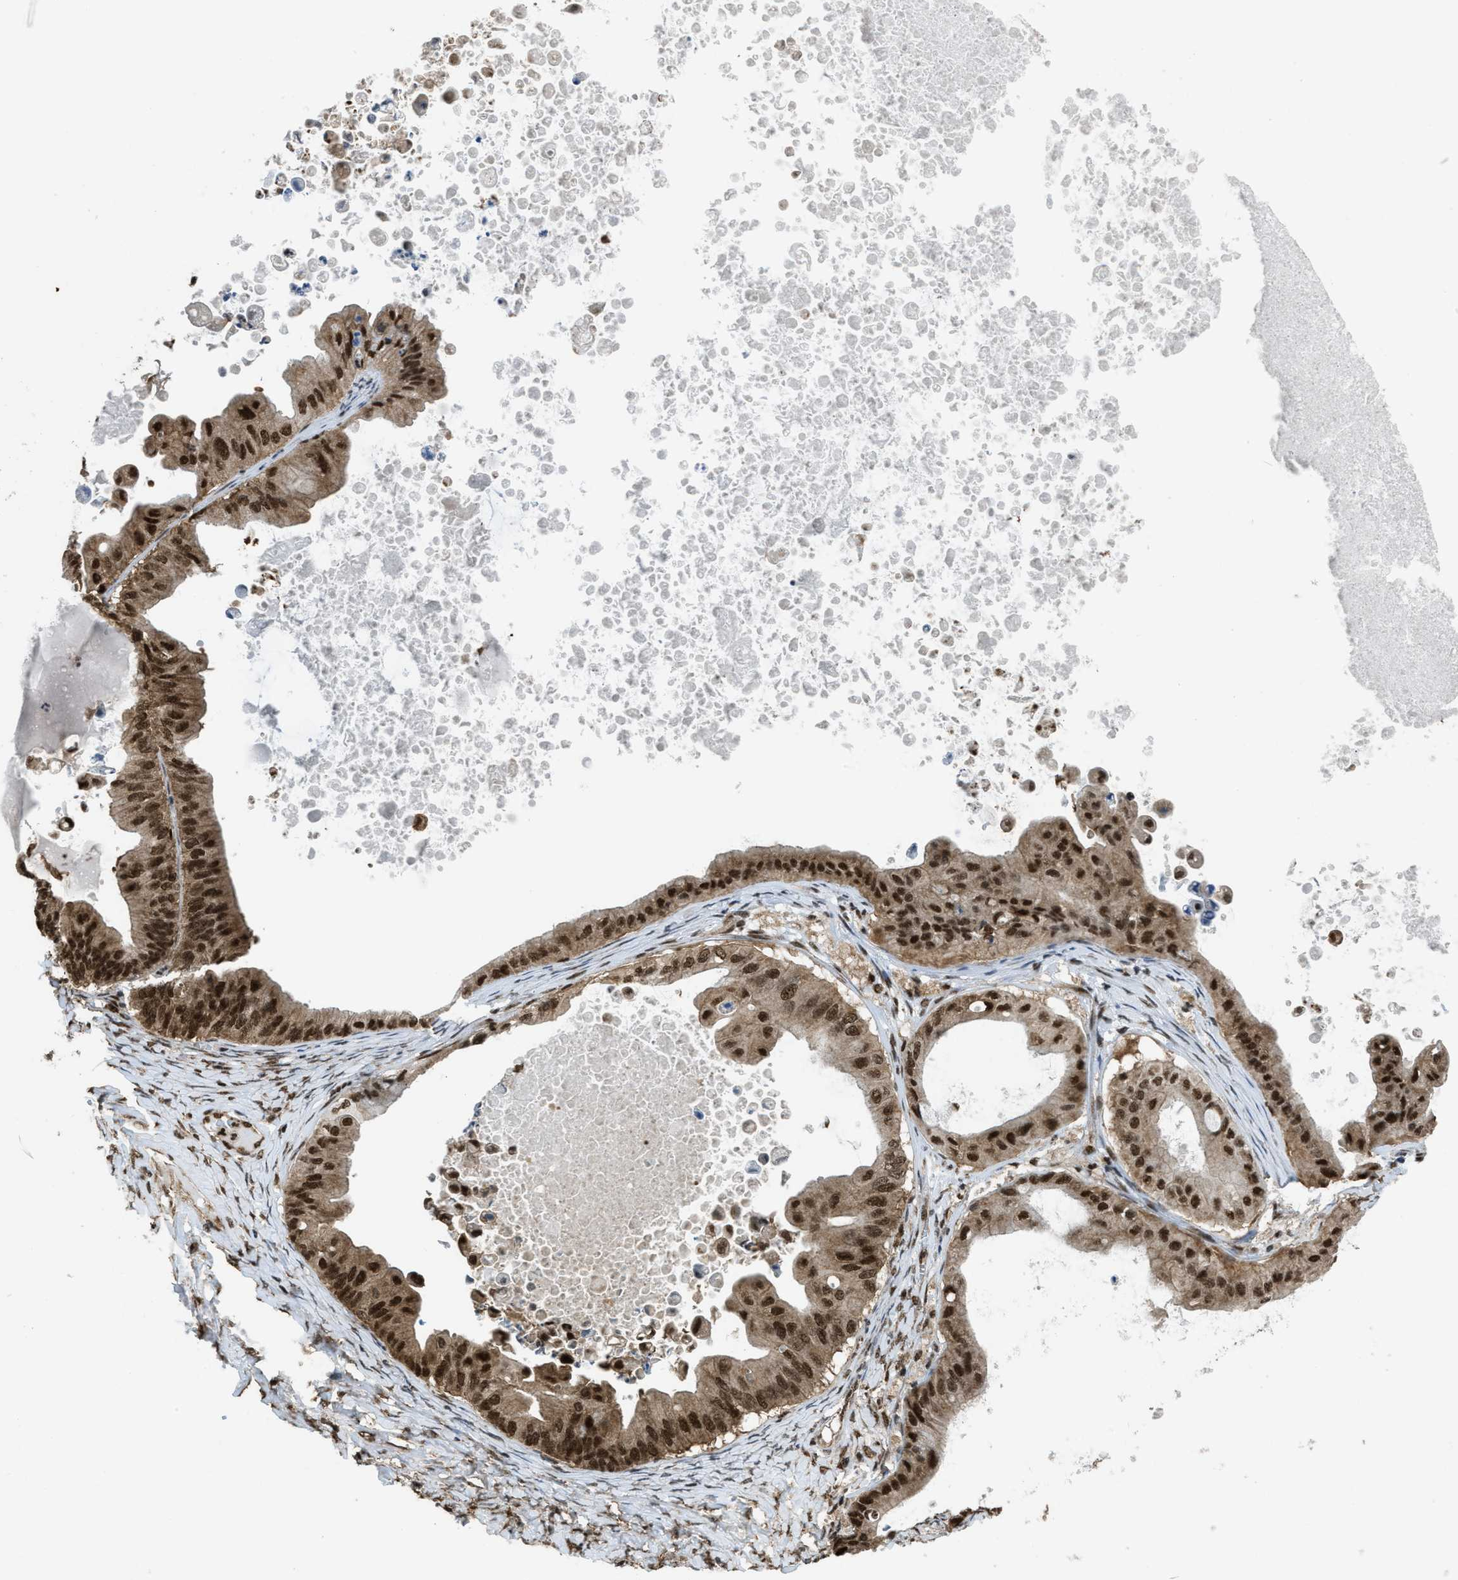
{"staining": {"intensity": "strong", "quantity": ">75%", "location": "cytoplasmic/membranous,nuclear"}, "tissue": "ovarian cancer", "cell_type": "Tumor cells", "image_type": "cancer", "snomed": [{"axis": "morphology", "description": "Cystadenocarcinoma, mucinous, NOS"}, {"axis": "topography", "description": "Ovary"}], "caption": "Brown immunohistochemical staining in ovarian cancer (mucinous cystadenocarcinoma) reveals strong cytoplasmic/membranous and nuclear expression in about >75% of tumor cells.", "gene": "TNPO1", "patient": {"sex": "female", "age": 37}}